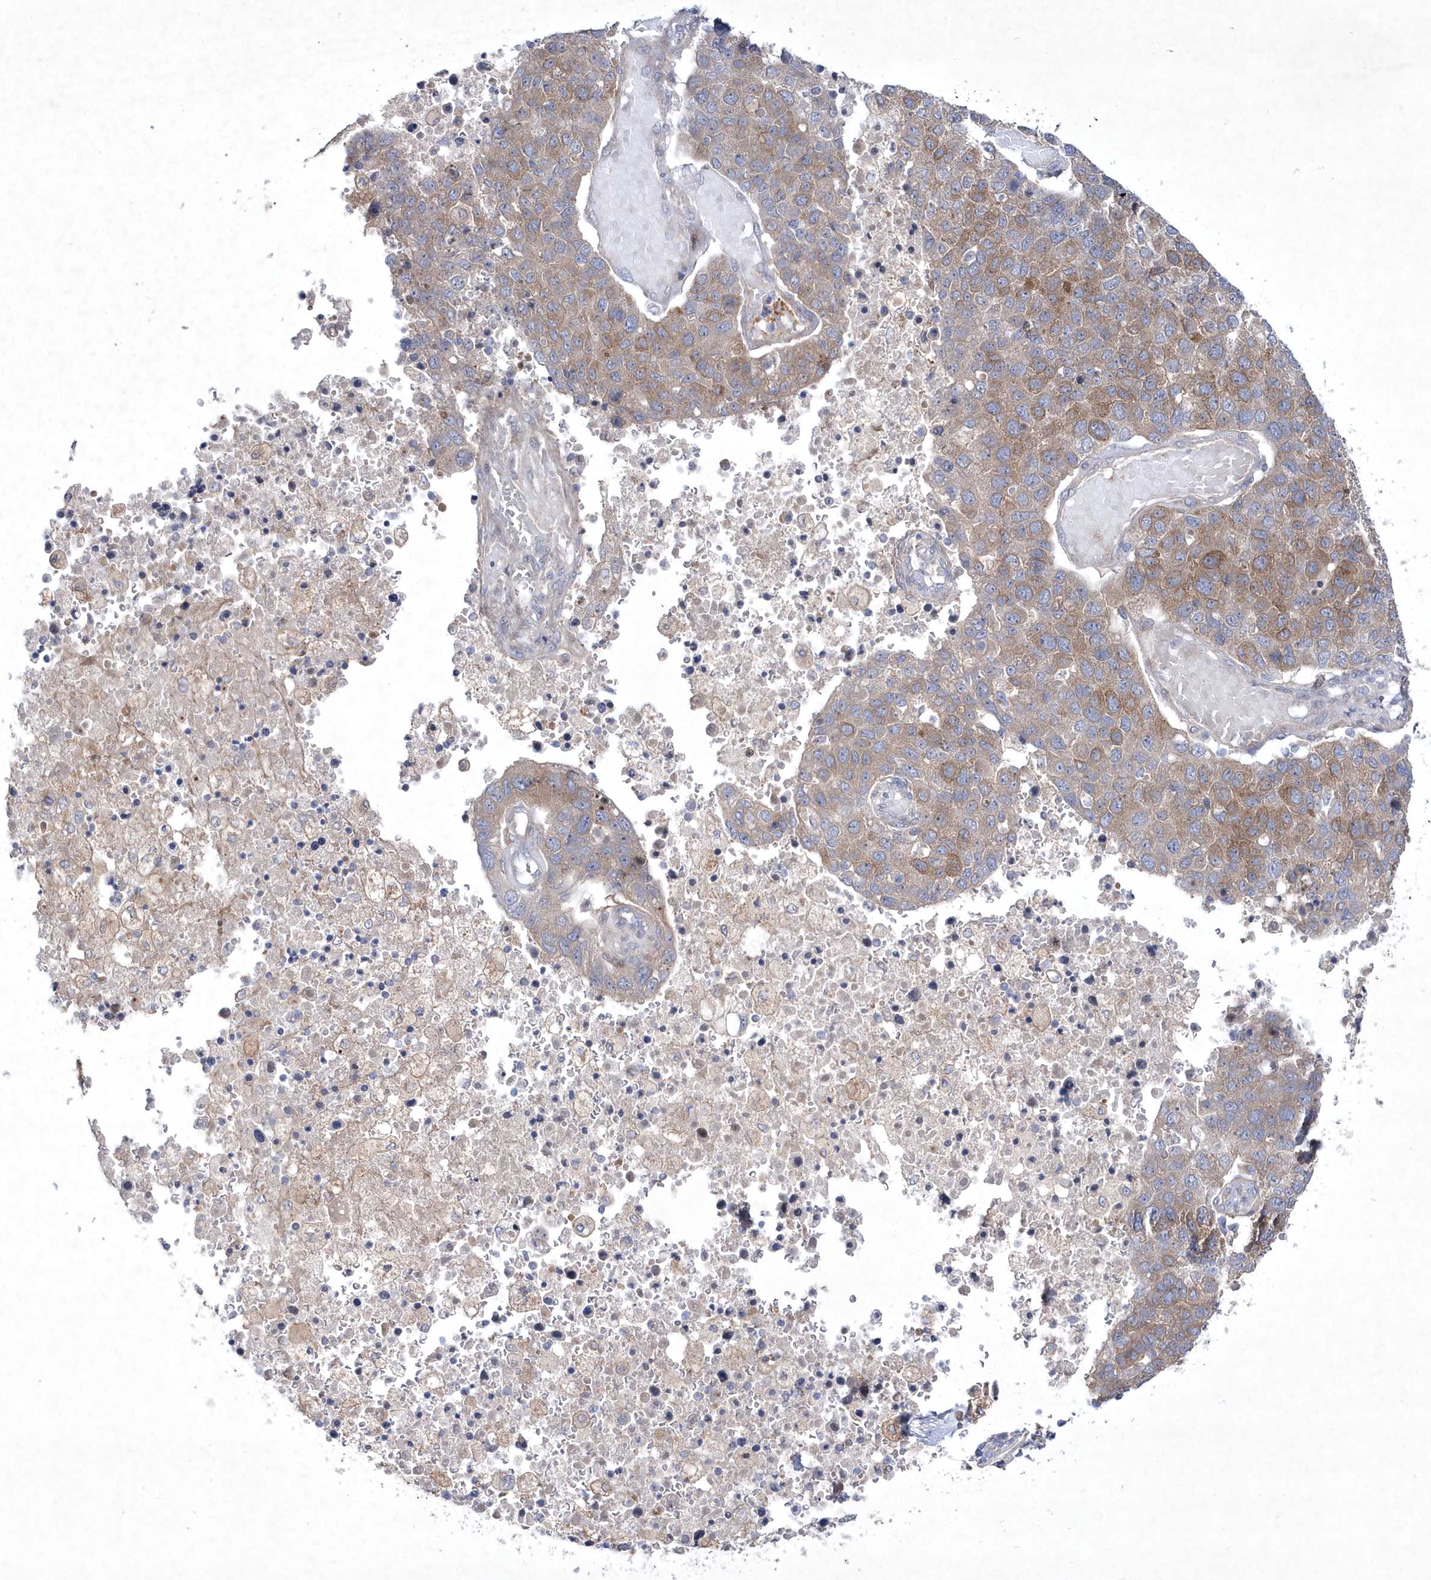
{"staining": {"intensity": "moderate", "quantity": ">75%", "location": "cytoplasmic/membranous"}, "tissue": "pancreatic cancer", "cell_type": "Tumor cells", "image_type": "cancer", "snomed": [{"axis": "morphology", "description": "Adenocarcinoma, NOS"}, {"axis": "topography", "description": "Pancreas"}], "caption": "The image demonstrates immunohistochemical staining of pancreatic cancer. There is moderate cytoplasmic/membranous expression is identified in approximately >75% of tumor cells. Immunohistochemistry stains the protein of interest in brown and the nuclei are stained blue.", "gene": "DSPP", "patient": {"sex": "female", "age": 61}}